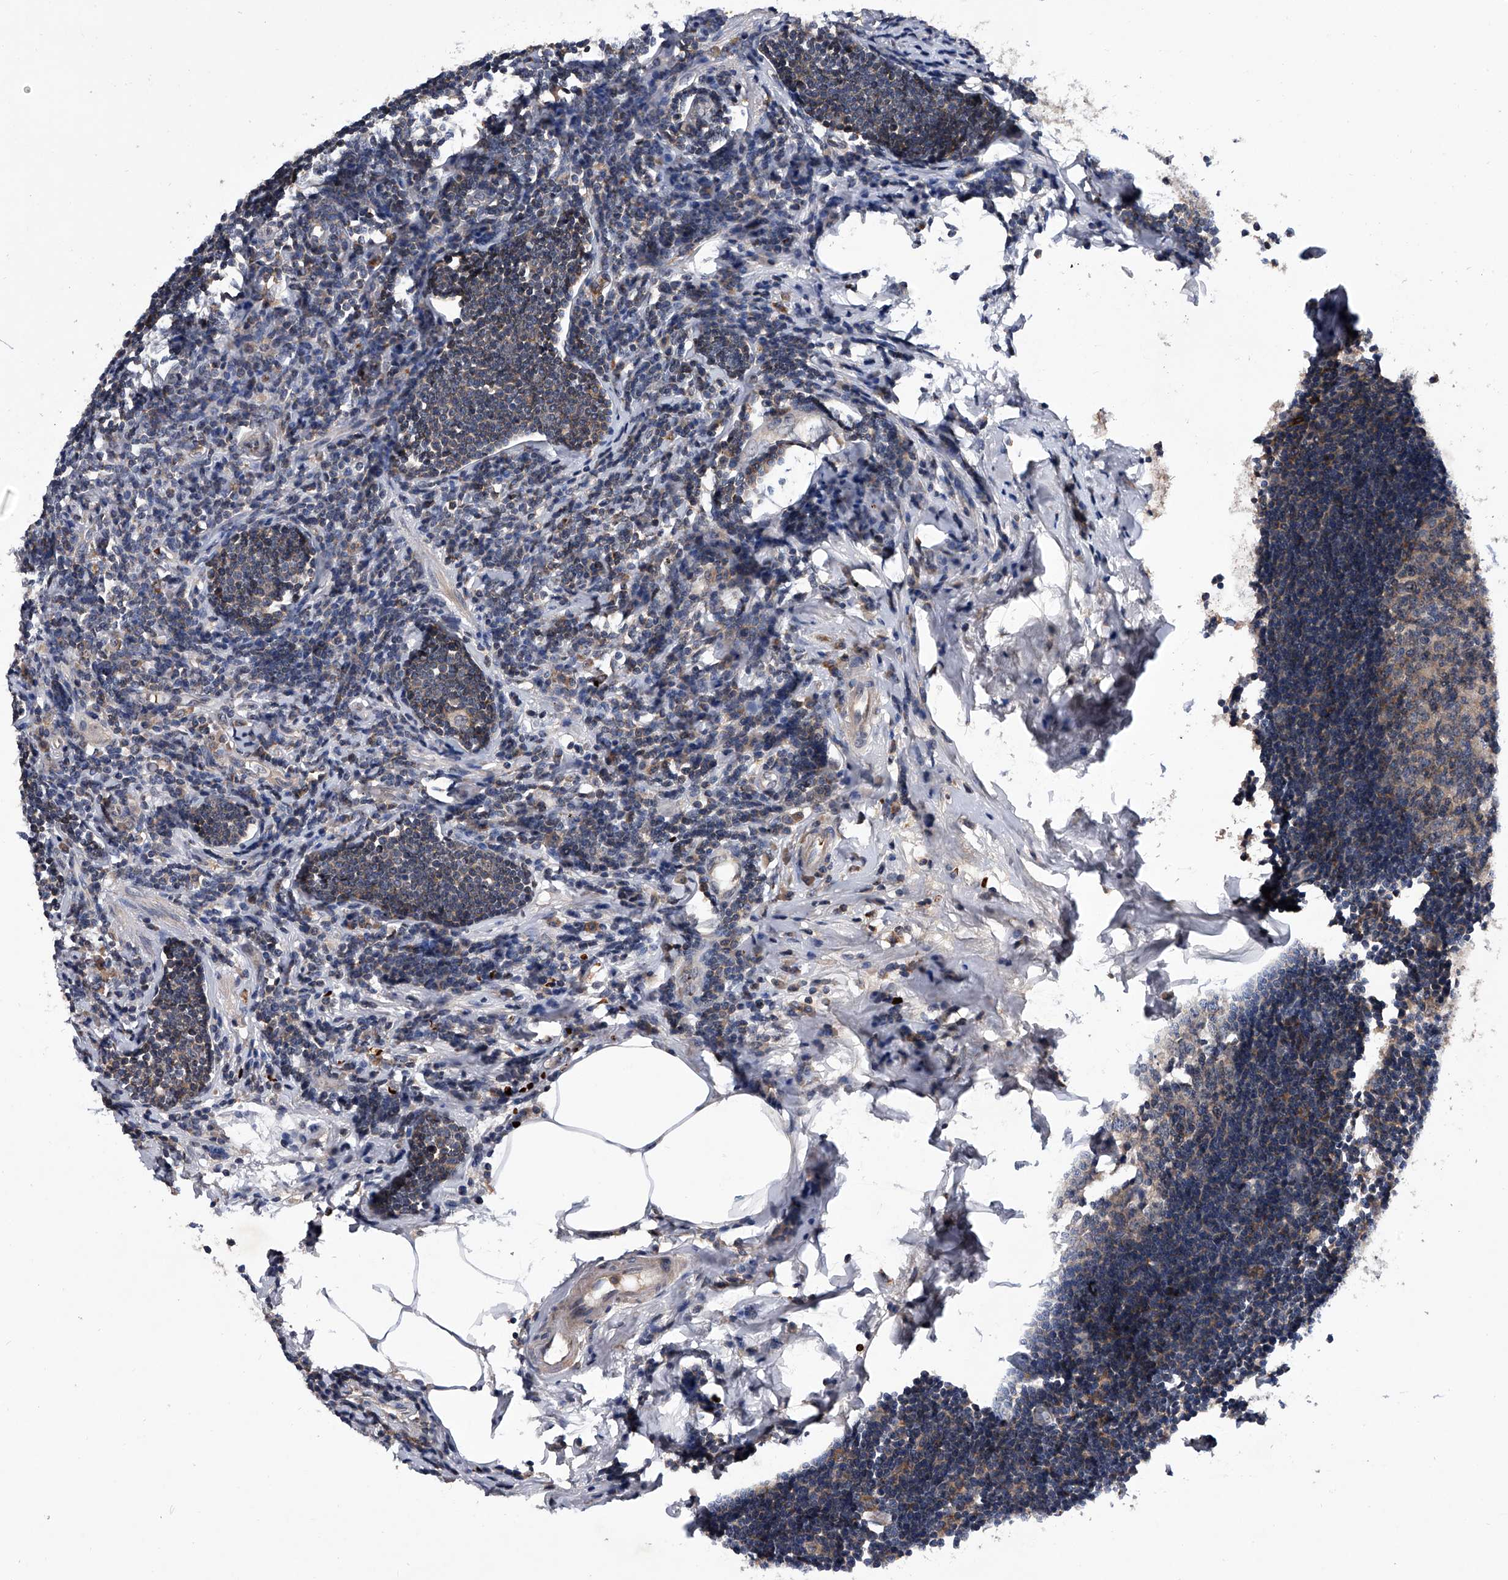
{"staining": {"intensity": "weak", "quantity": "<25%", "location": "cytoplasmic/membranous"}, "tissue": "appendix", "cell_type": "Glandular cells", "image_type": "normal", "snomed": [{"axis": "morphology", "description": "Normal tissue, NOS"}, {"axis": "topography", "description": "Appendix"}], "caption": "This is an immunohistochemistry (IHC) histopathology image of benign human appendix. There is no expression in glandular cells.", "gene": "ZNF30", "patient": {"sex": "female", "age": 54}}